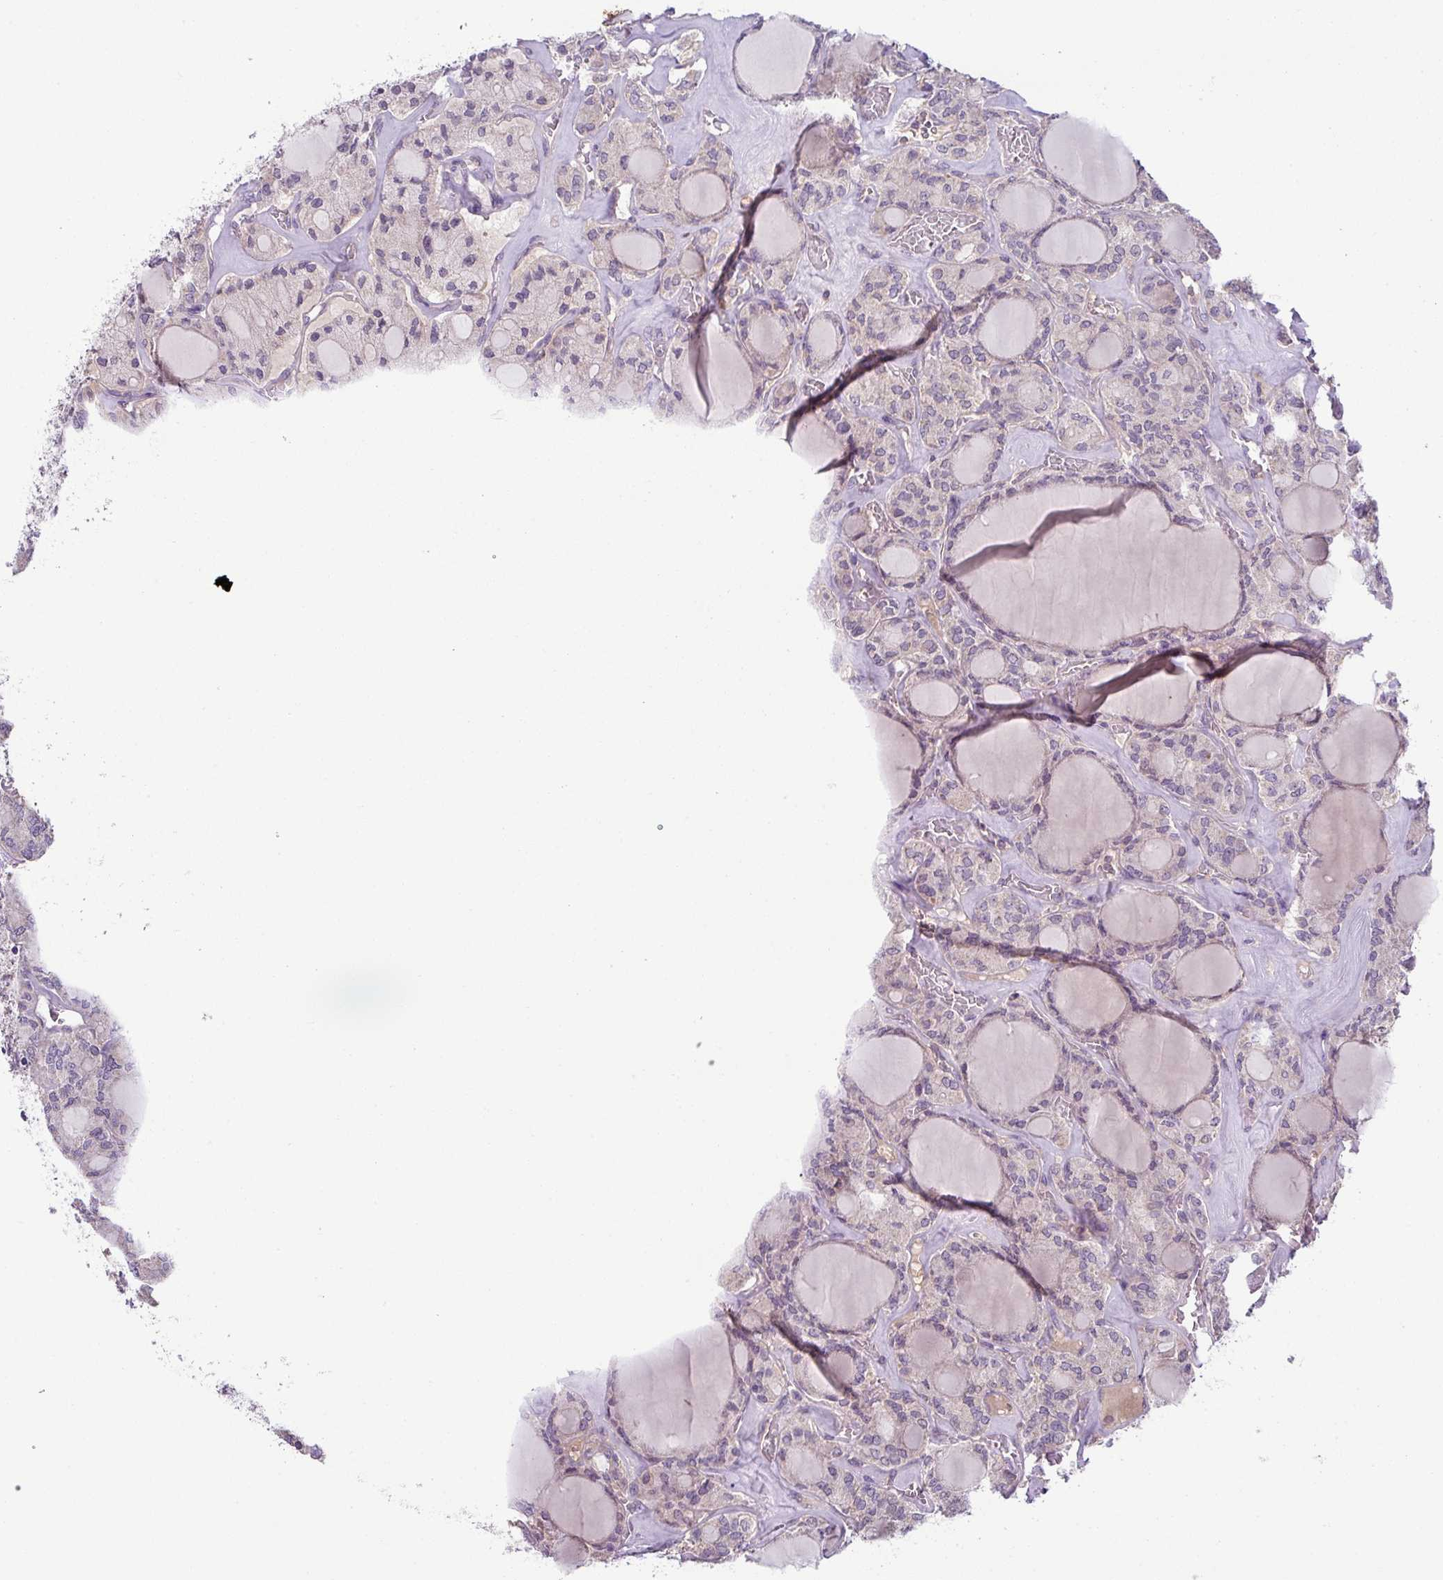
{"staining": {"intensity": "negative", "quantity": "none", "location": "none"}, "tissue": "thyroid cancer", "cell_type": "Tumor cells", "image_type": "cancer", "snomed": [{"axis": "morphology", "description": "Papillary adenocarcinoma, NOS"}, {"axis": "topography", "description": "Thyroid gland"}], "caption": "IHC micrograph of neoplastic tissue: human thyroid papillary adenocarcinoma stained with DAB (3,3'-diaminobenzidine) shows no significant protein staining in tumor cells.", "gene": "LRRC9", "patient": {"sex": "male", "age": 87}}